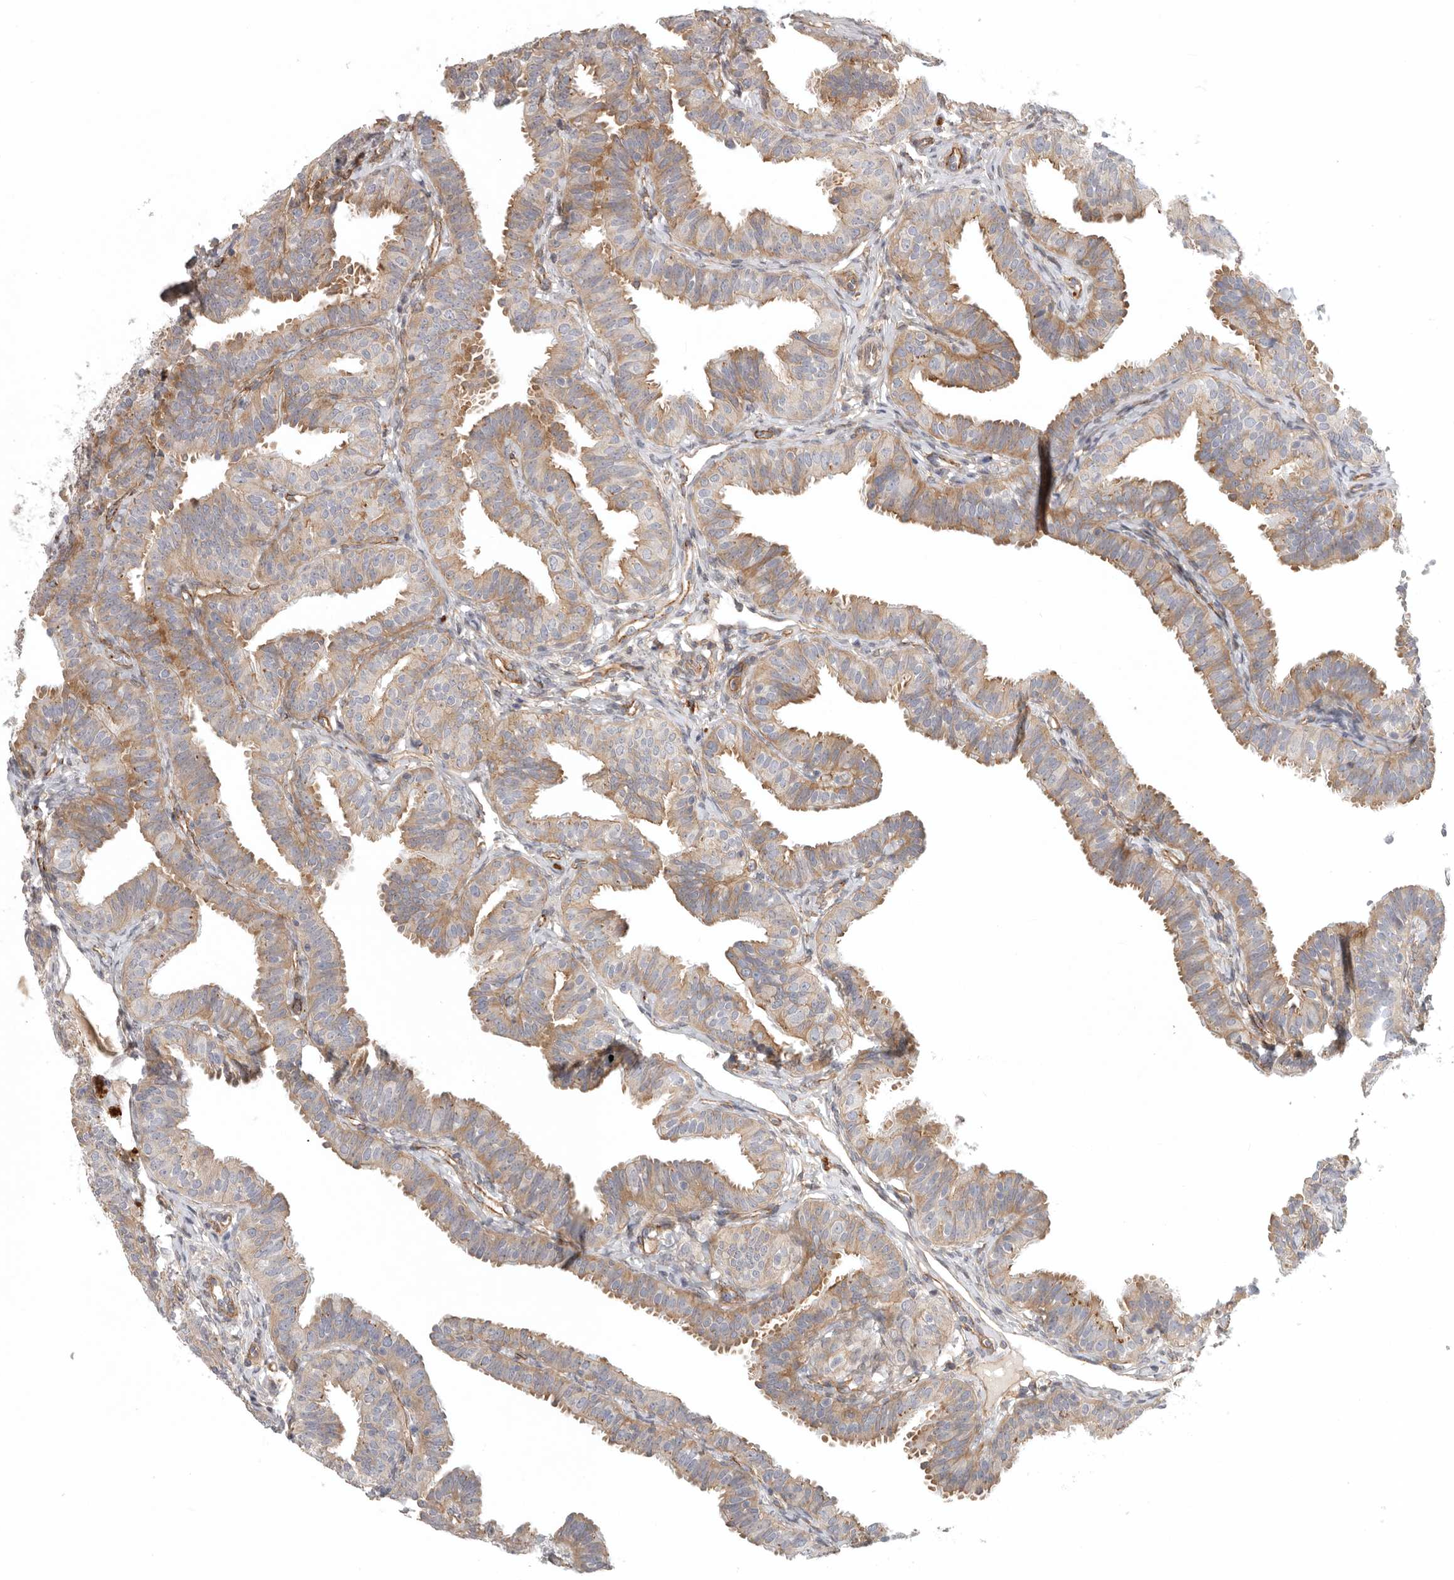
{"staining": {"intensity": "moderate", "quantity": "25%-75%", "location": "cytoplasmic/membranous"}, "tissue": "fallopian tube", "cell_type": "Glandular cells", "image_type": "normal", "snomed": [{"axis": "morphology", "description": "Normal tissue, NOS"}, {"axis": "topography", "description": "Fallopian tube"}], "caption": "A high-resolution micrograph shows immunohistochemistry (IHC) staining of benign fallopian tube, which exhibits moderate cytoplasmic/membranous positivity in about 25%-75% of glandular cells. The staining is performed using DAB (3,3'-diaminobenzidine) brown chromogen to label protein expression. The nuclei are counter-stained blue using hematoxylin.", "gene": "LONRF1", "patient": {"sex": "female", "age": 35}}